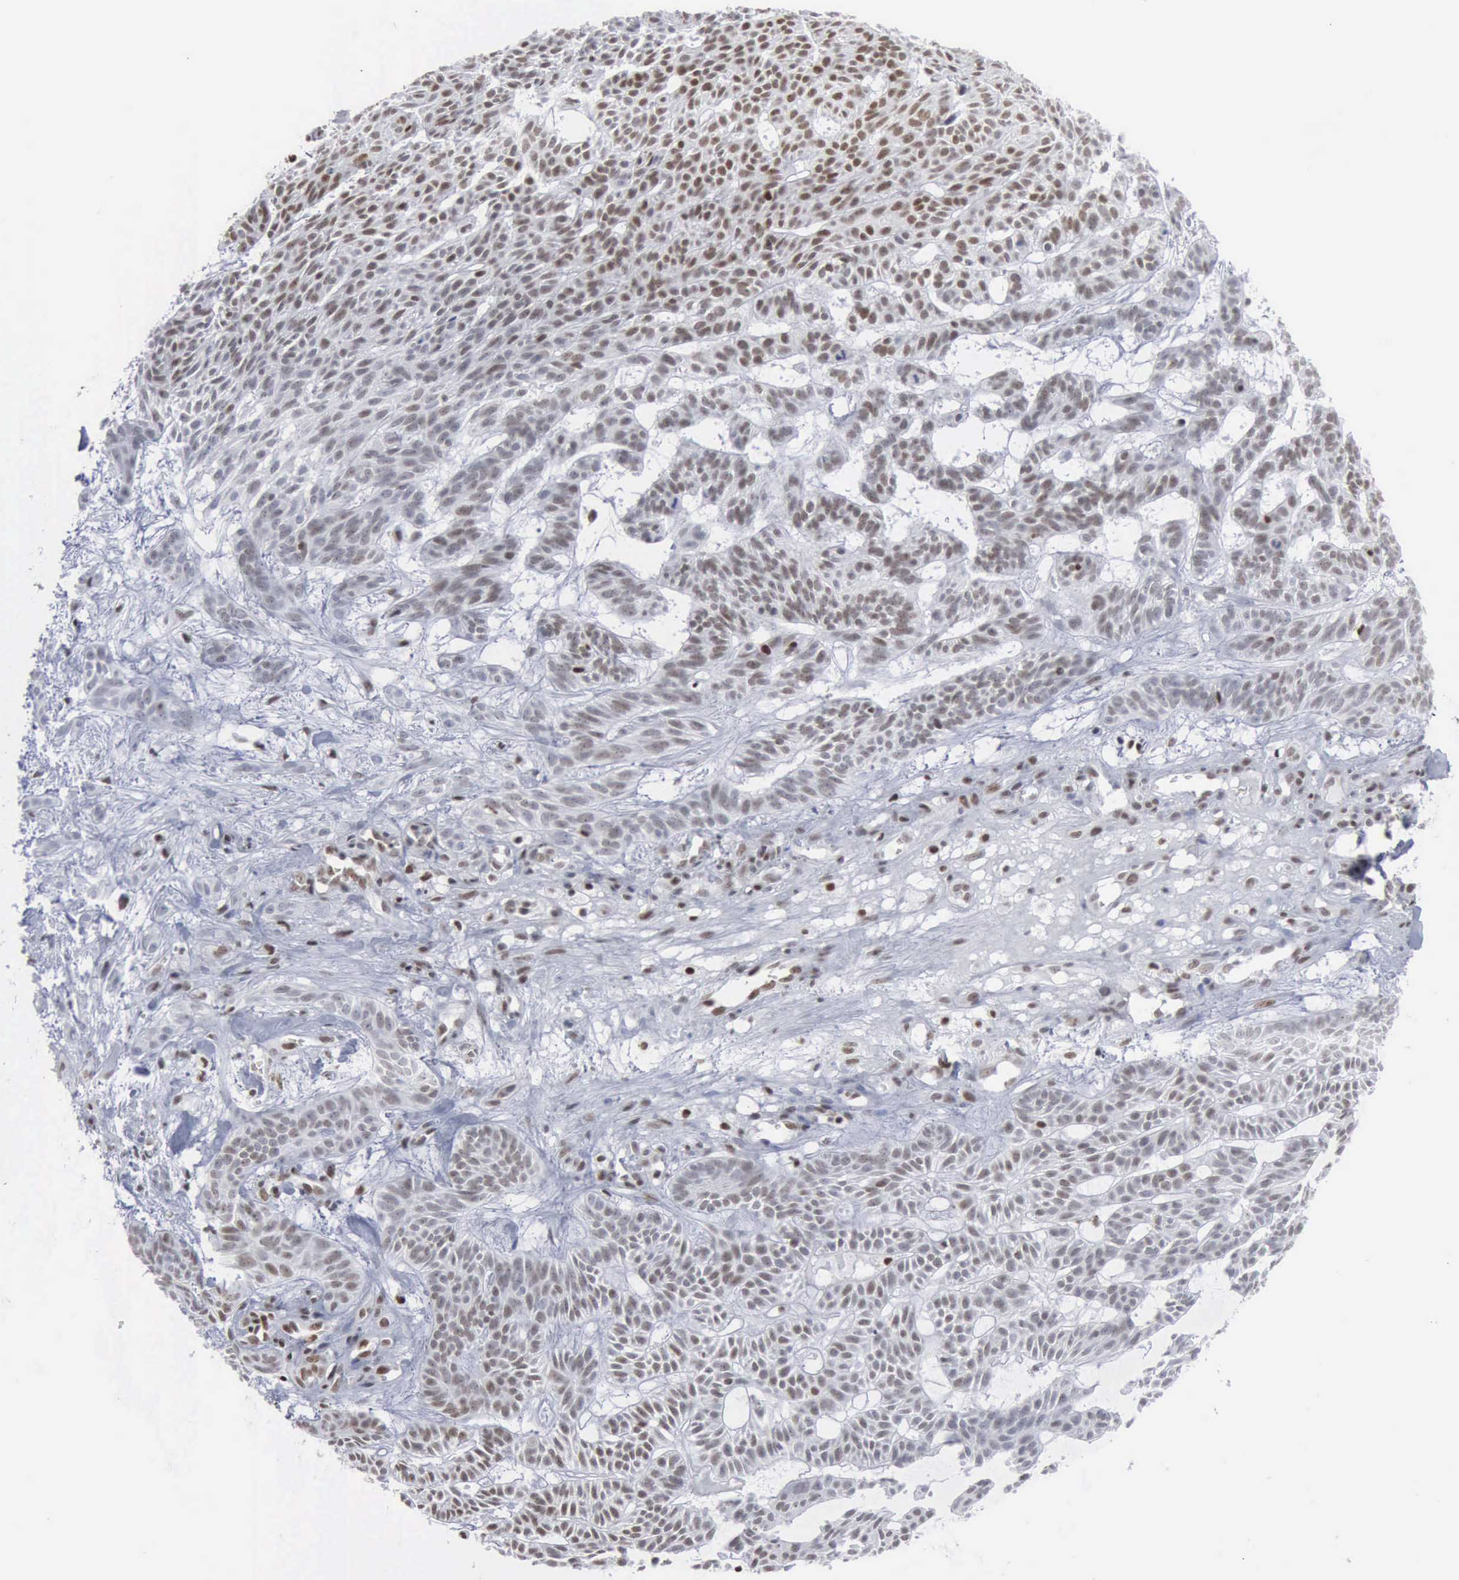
{"staining": {"intensity": "moderate", "quantity": ">75%", "location": "nuclear"}, "tissue": "skin cancer", "cell_type": "Tumor cells", "image_type": "cancer", "snomed": [{"axis": "morphology", "description": "Basal cell carcinoma"}, {"axis": "topography", "description": "Skin"}], "caption": "Human skin cancer stained for a protein (brown) exhibits moderate nuclear positive staining in approximately >75% of tumor cells.", "gene": "XPA", "patient": {"sex": "male", "age": 75}}